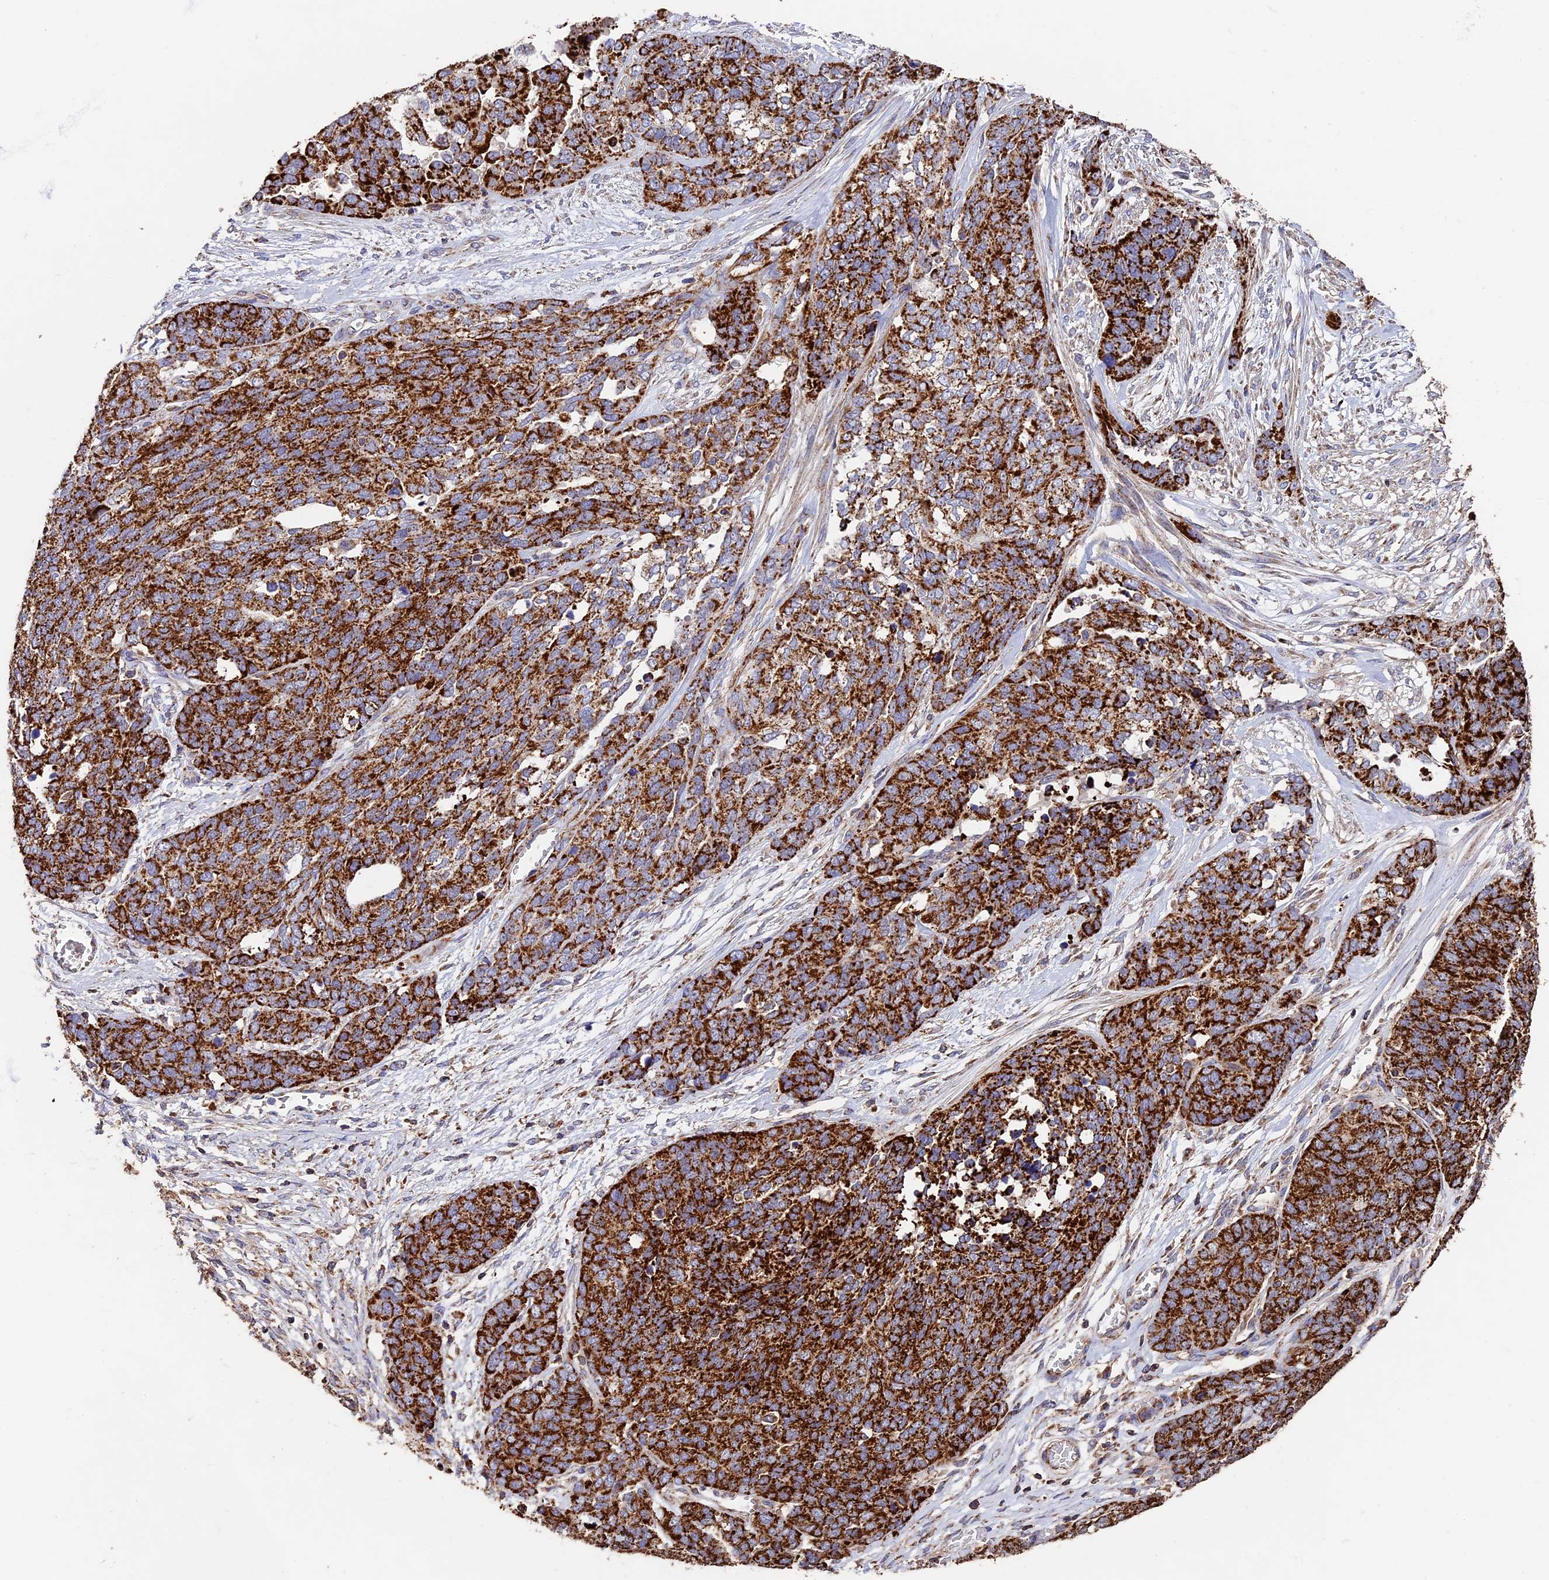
{"staining": {"intensity": "strong", "quantity": ">75%", "location": "cytoplasmic/membranous"}, "tissue": "ovarian cancer", "cell_type": "Tumor cells", "image_type": "cancer", "snomed": [{"axis": "morphology", "description": "Cystadenocarcinoma, serous, NOS"}, {"axis": "topography", "description": "Ovary"}], "caption": "Ovarian cancer (serous cystadenocarcinoma) stained with a brown dye exhibits strong cytoplasmic/membranous positive positivity in approximately >75% of tumor cells.", "gene": "ADAT1", "patient": {"sex": "female", "age": 44}}